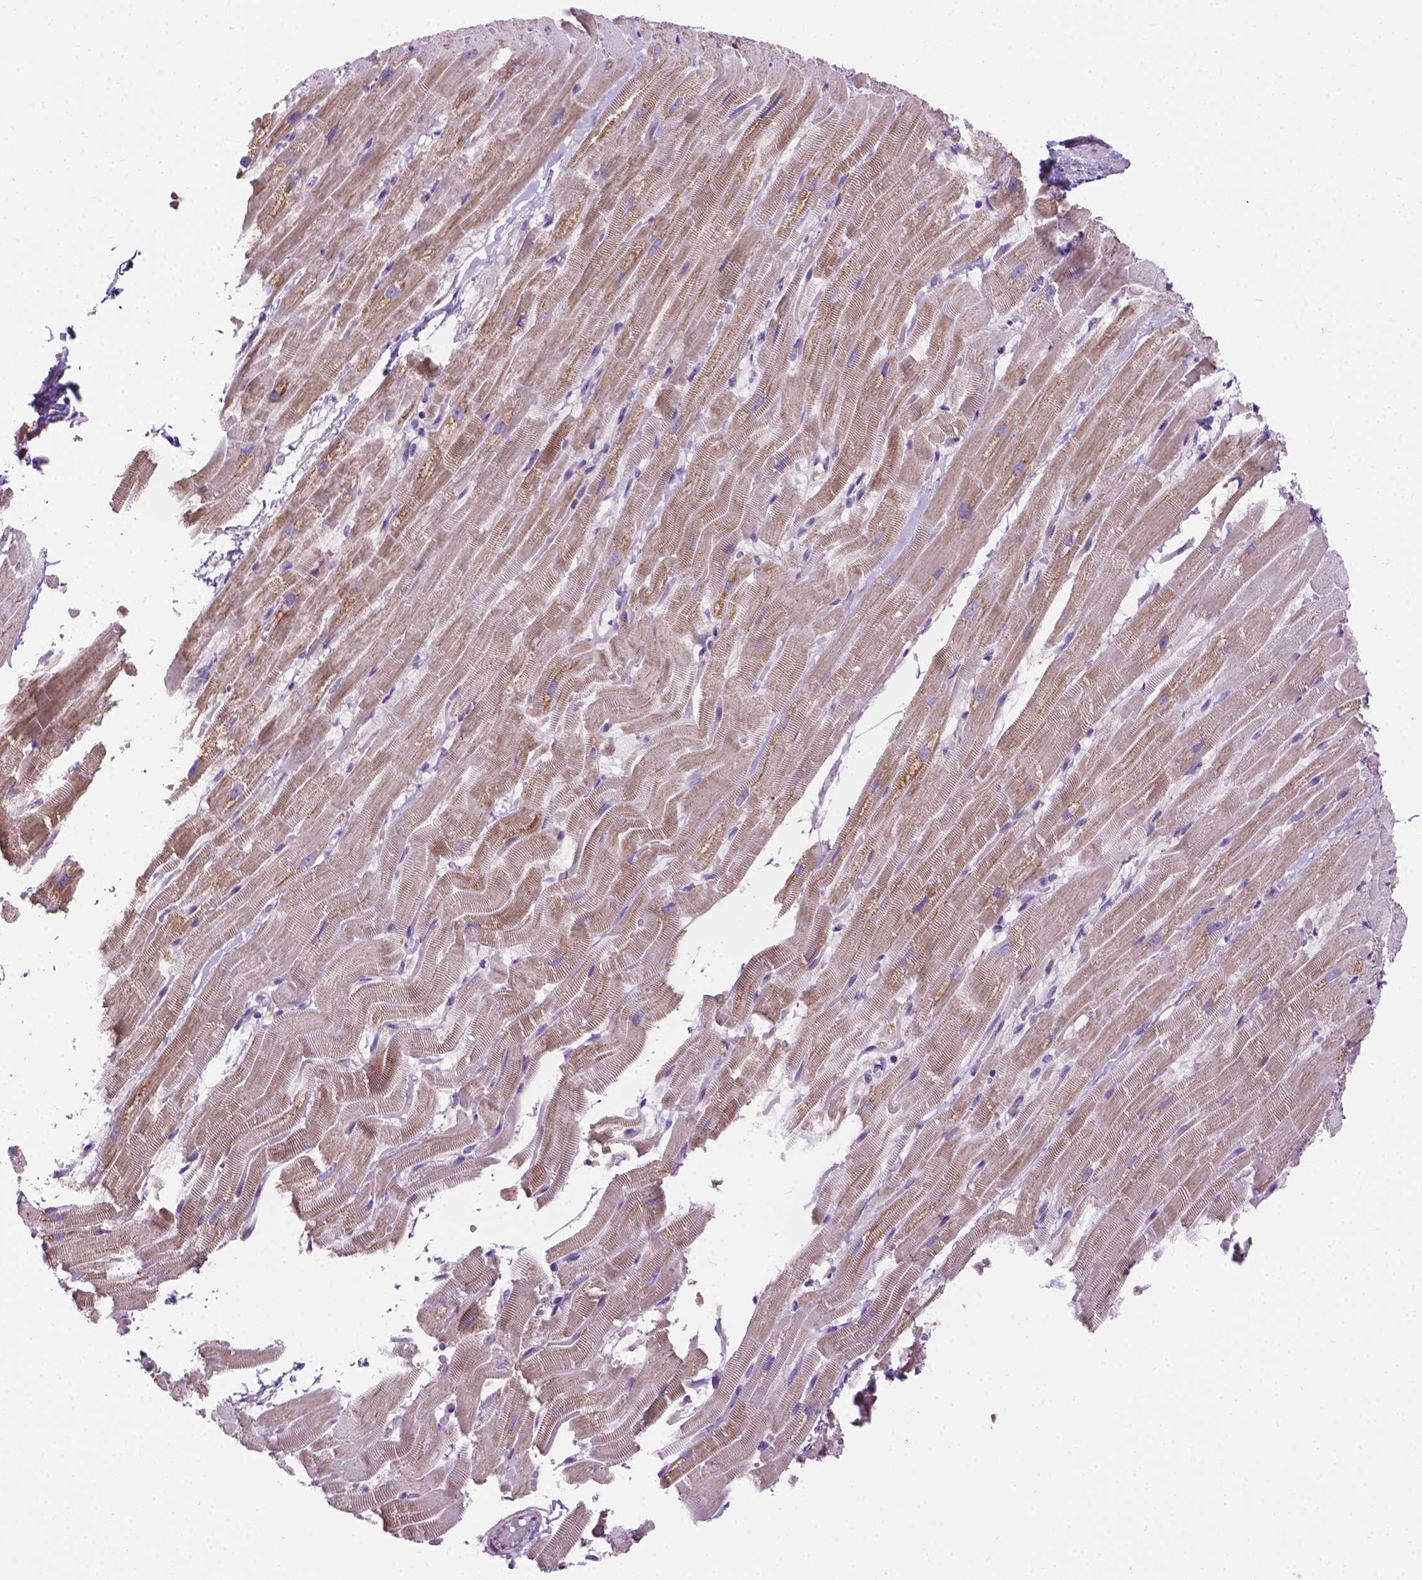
{"staining": {"intensity": "weak", "quantity": "25%-75%", "location": "cytoplasmic/membranous"}, "tissue": "heart muscle", "cell_type": "Cardiomyocytes", "image_type": "normal", "snomed": [{"axis": "morphology", "description": "Normal tissue, NOS"}, {"axis": "topography", "description": "Heart"}], "caption": "Protein staining of normal heart muscle demonstrates weak cytoplasmic/membranous positivity in about 25%-75% of cardiomyocytes. (DAB (3,3'-diaminobenzidine) IHC with brightfield microscopy, high magnification).", "gene": "CSPG5", "patient": {"sex": "male", "age": 37}}